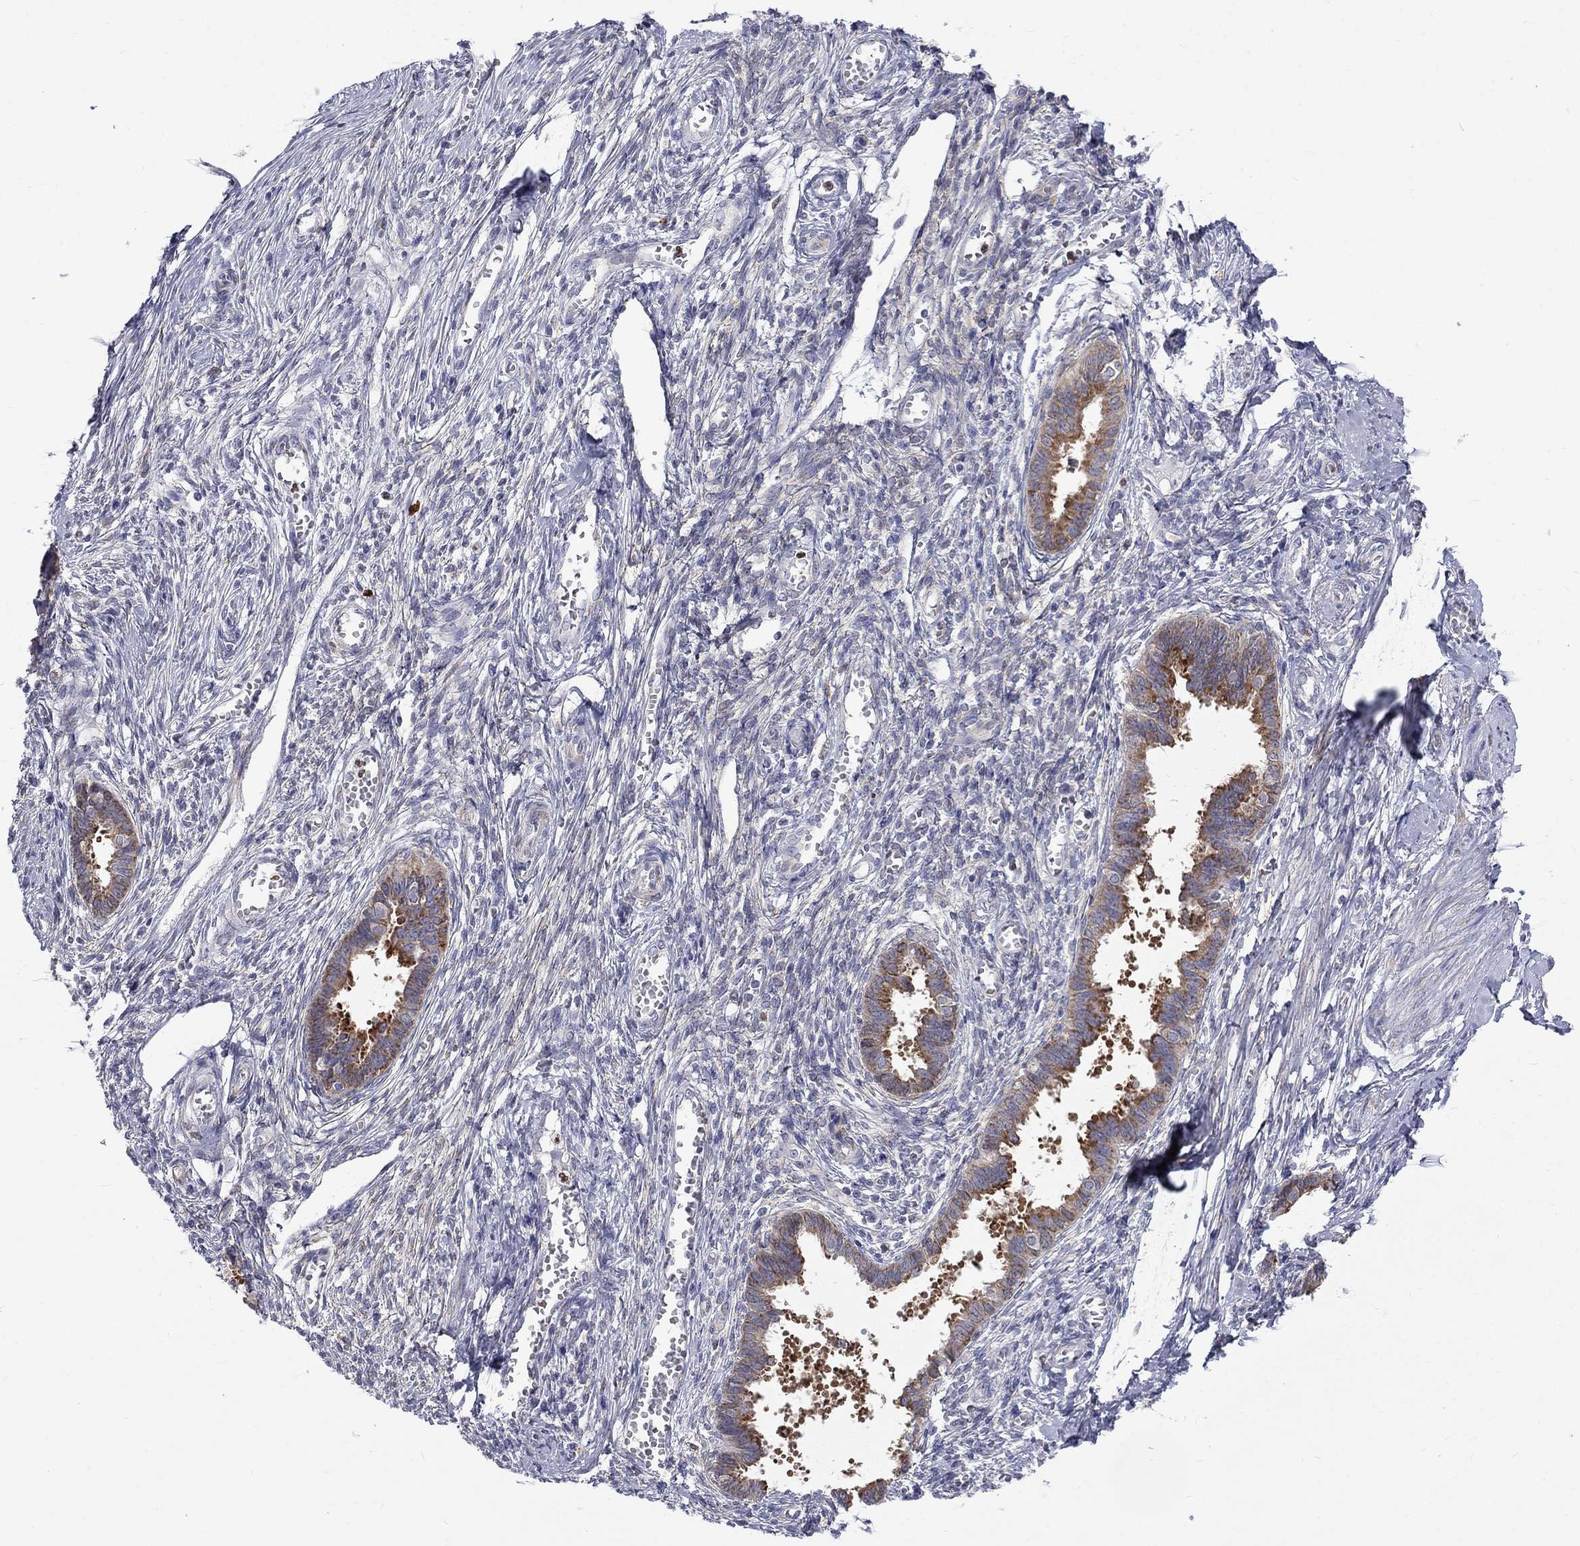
{"staining": {"intensity": "negative", "quantity": "none", "location": "none"}, "tissue": "endometrium", "cell_type": "Cells in endometrial stroma", "image_type": "normal", "snomed": [{"axis": "morphology", "description": "Normal tissue, NOS"}, {"axis": "topography", "description": "Cervix"}, {"axis": "topography", "description": "Endometrium"}], "caption": "Protein analysis of benign endometrium reveals no significant expression in cells in endometrial stroma. (DAB (3,3'-diaminobenzidine) immunohistochemistry visualized using brightfield microscopy, high magnification).", "gene": "PABPC4", "patient": {"sex": "female", "age": 37}}